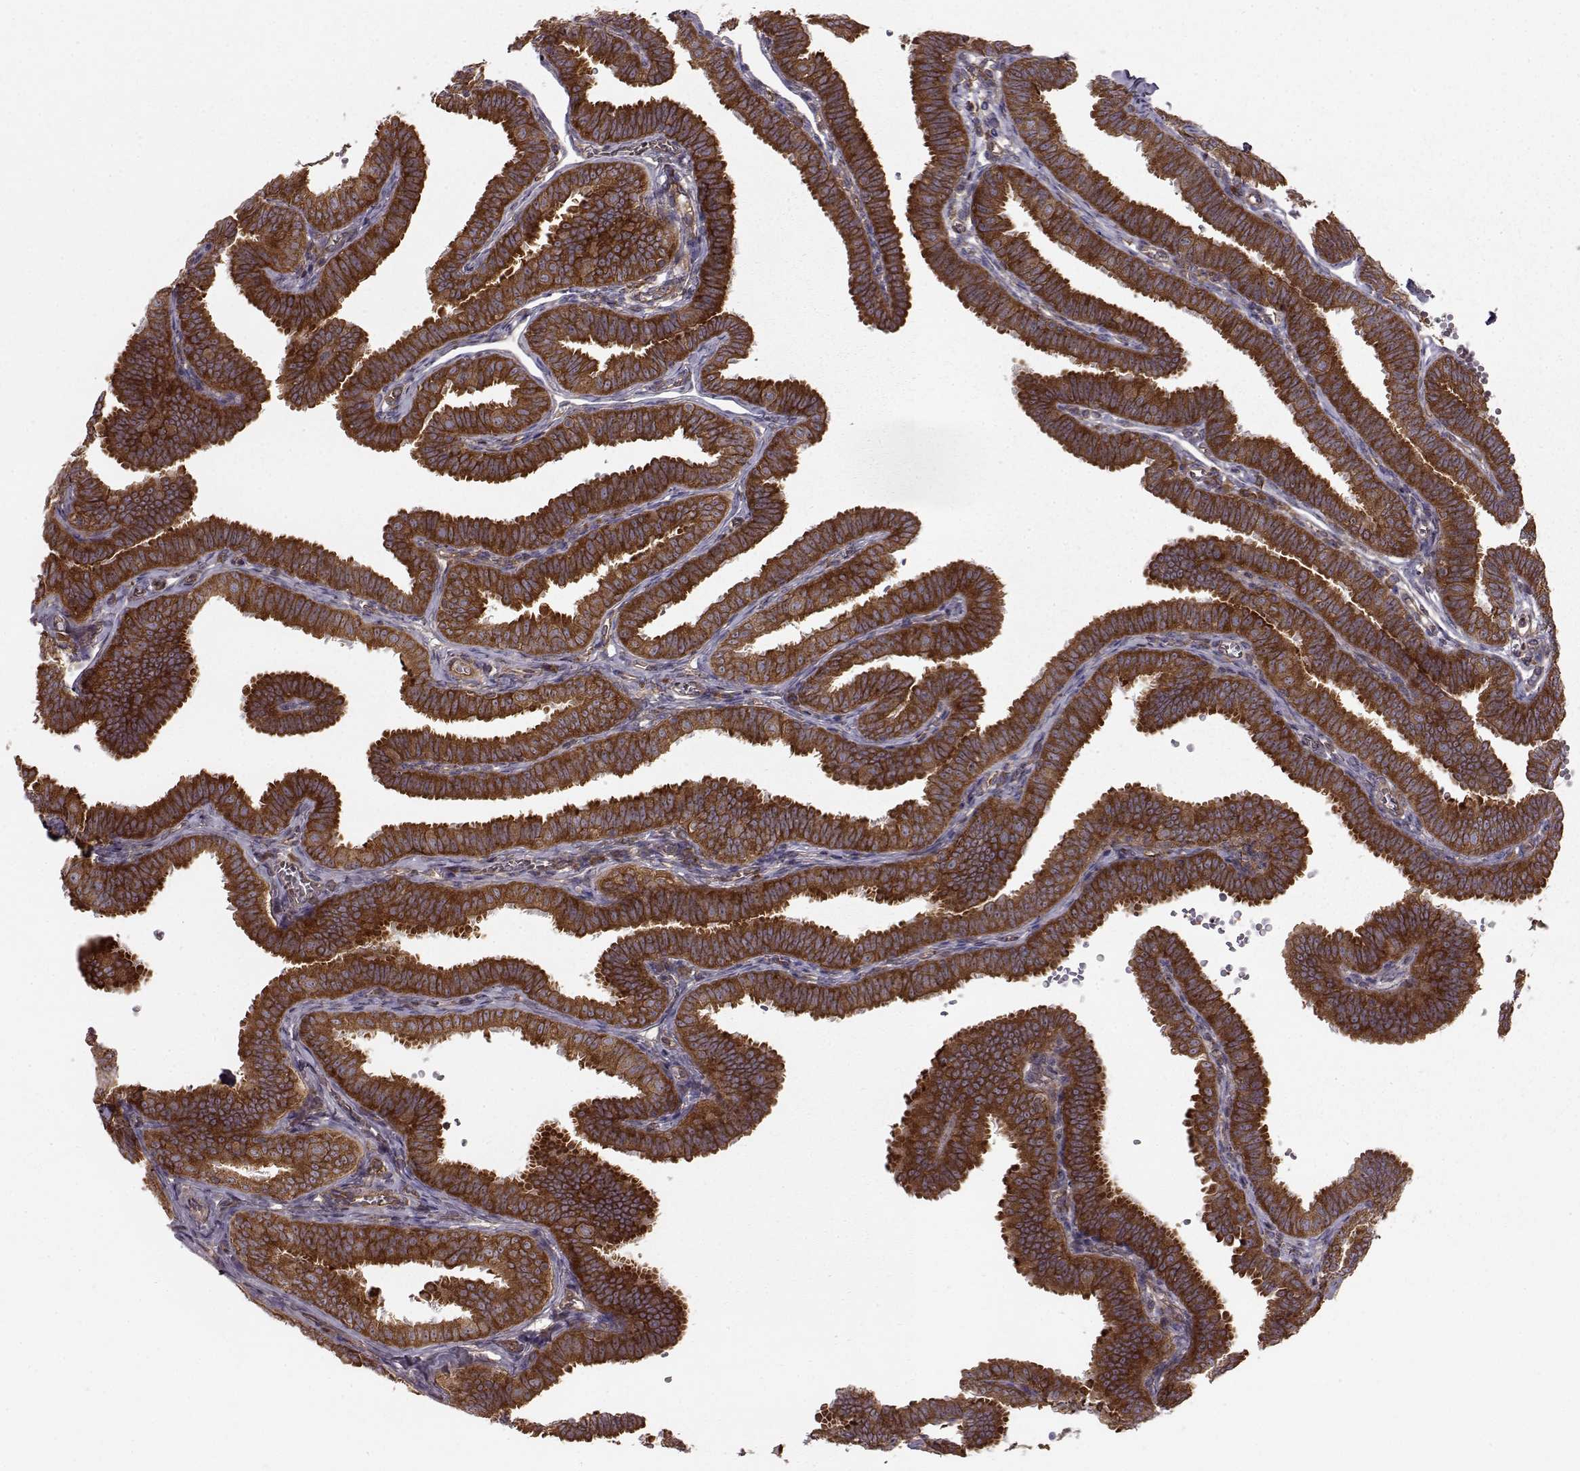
{"staining": {"intensity": "strong", "quantity": ">75%", "location": "cytoplasmic/membranous"}, "tissue": "fallopian tube", "cell_type": "Glandular cells", "image_type": "normal", "snomed": [{"axis": "morphology", "description": "Normal tissue, NOS"}, {"axis": "topography", "description": "Fallopian tube"}], "caption": "A high amount of strong cytoplasmic/membranous expression is appreciated in approximately >75% of glandular cells in normal fallopian tube. Nuclei are stained in blue.", "gene": "RABGAP1", "patient": {"sex": "female", "age": 25}}